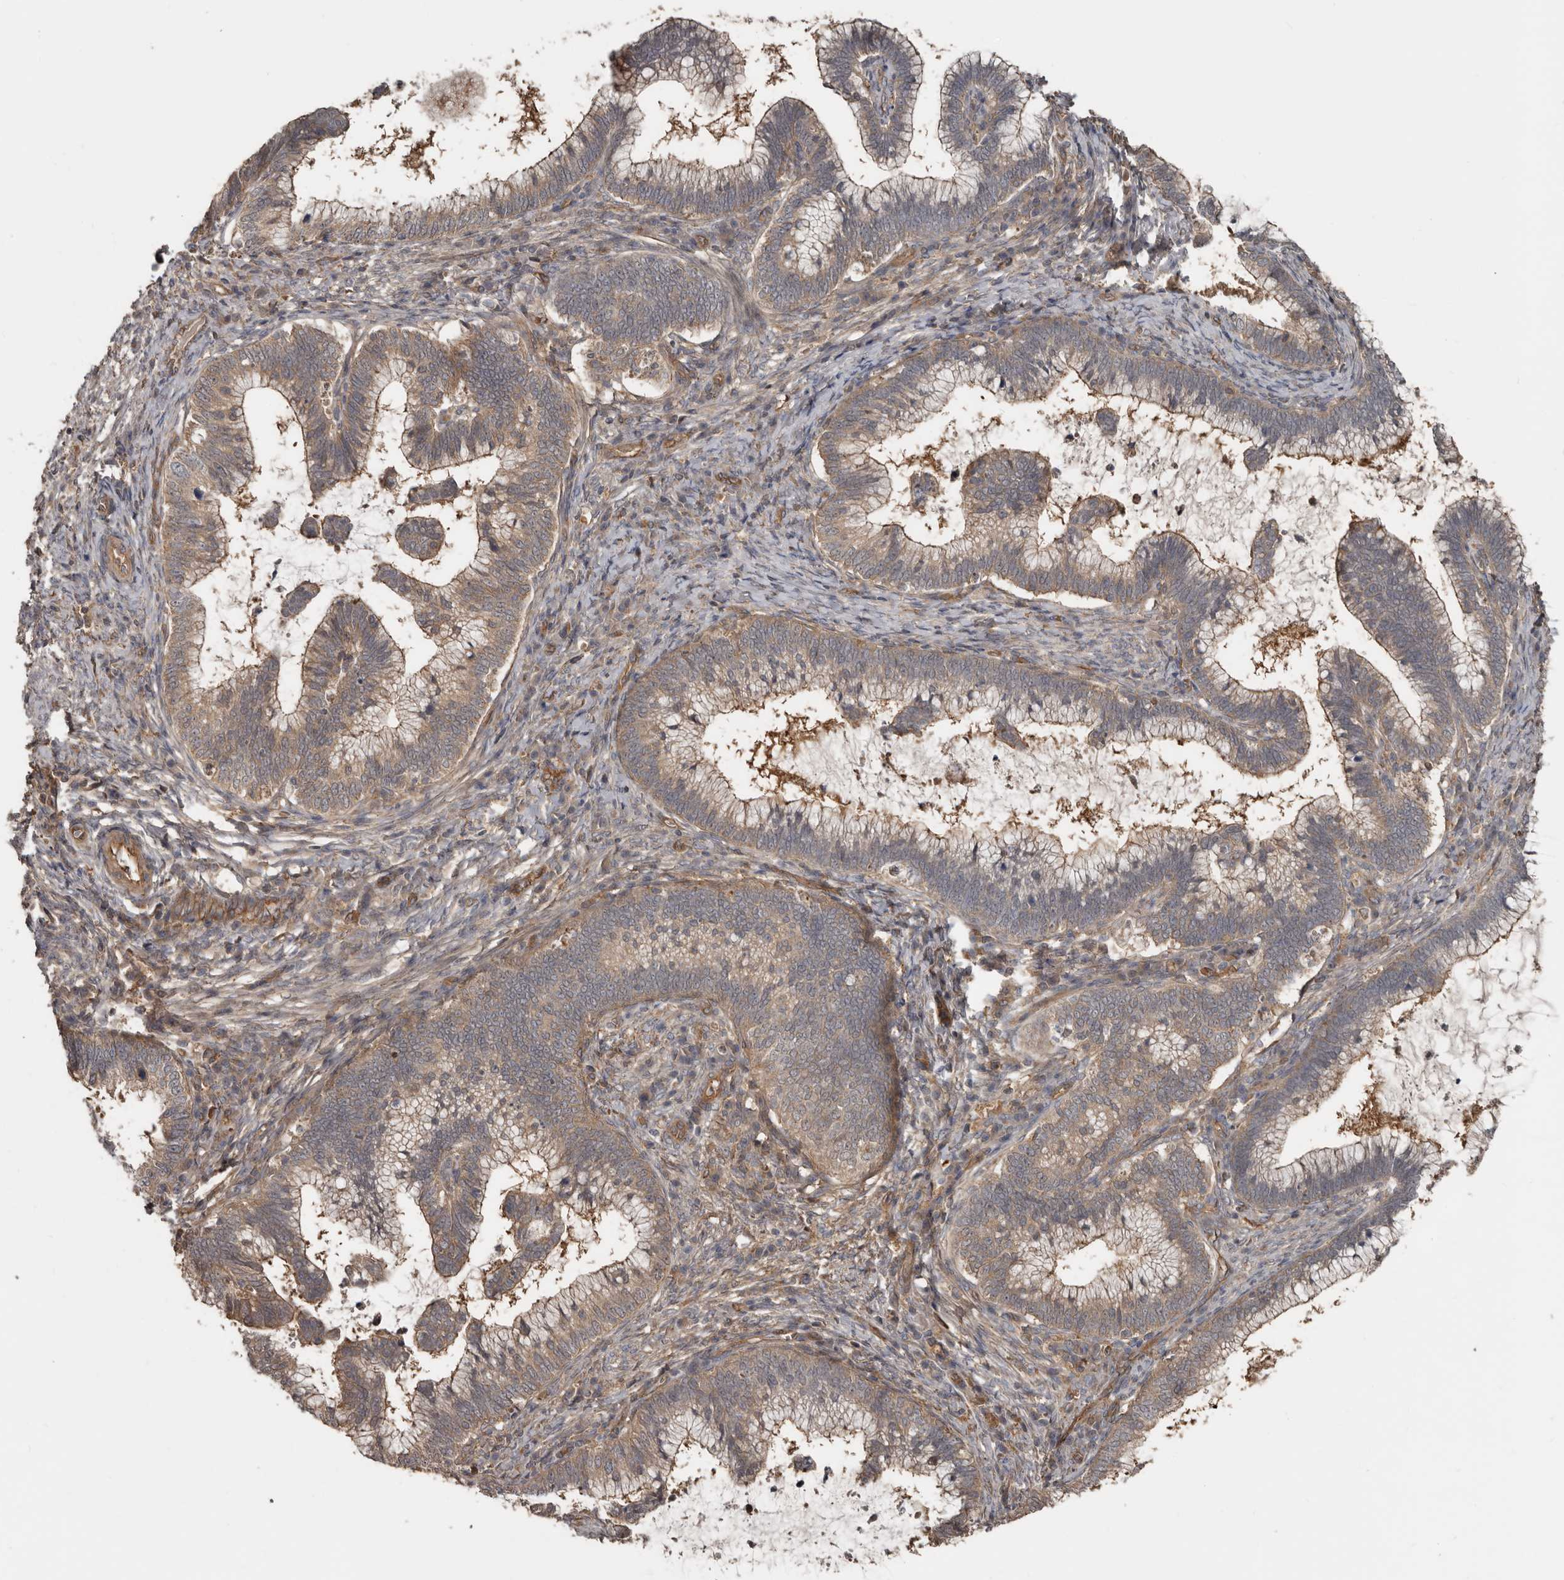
{"staining": {"intensity": "weak", "quantity": ">75%", "location": "cytoplasmic/membranous"}, "tissue": "cervical cancer", "cell_type": "Tumor cells", "image_type": "cancer", "snomed": [{"axis": "morphology", "description": "Adenocarcinoma, NOS"}, {"axis": "topography", "description": "Cervix"}], "caption": "About >75% of tumor cells in cervical cancer exhibit weak cytoplasmic/membranous protein staining as visualized by brown immunohistochemical staining.", "gene": "EXOC3L1", "patient": {"sex": "female", "age": 36}}